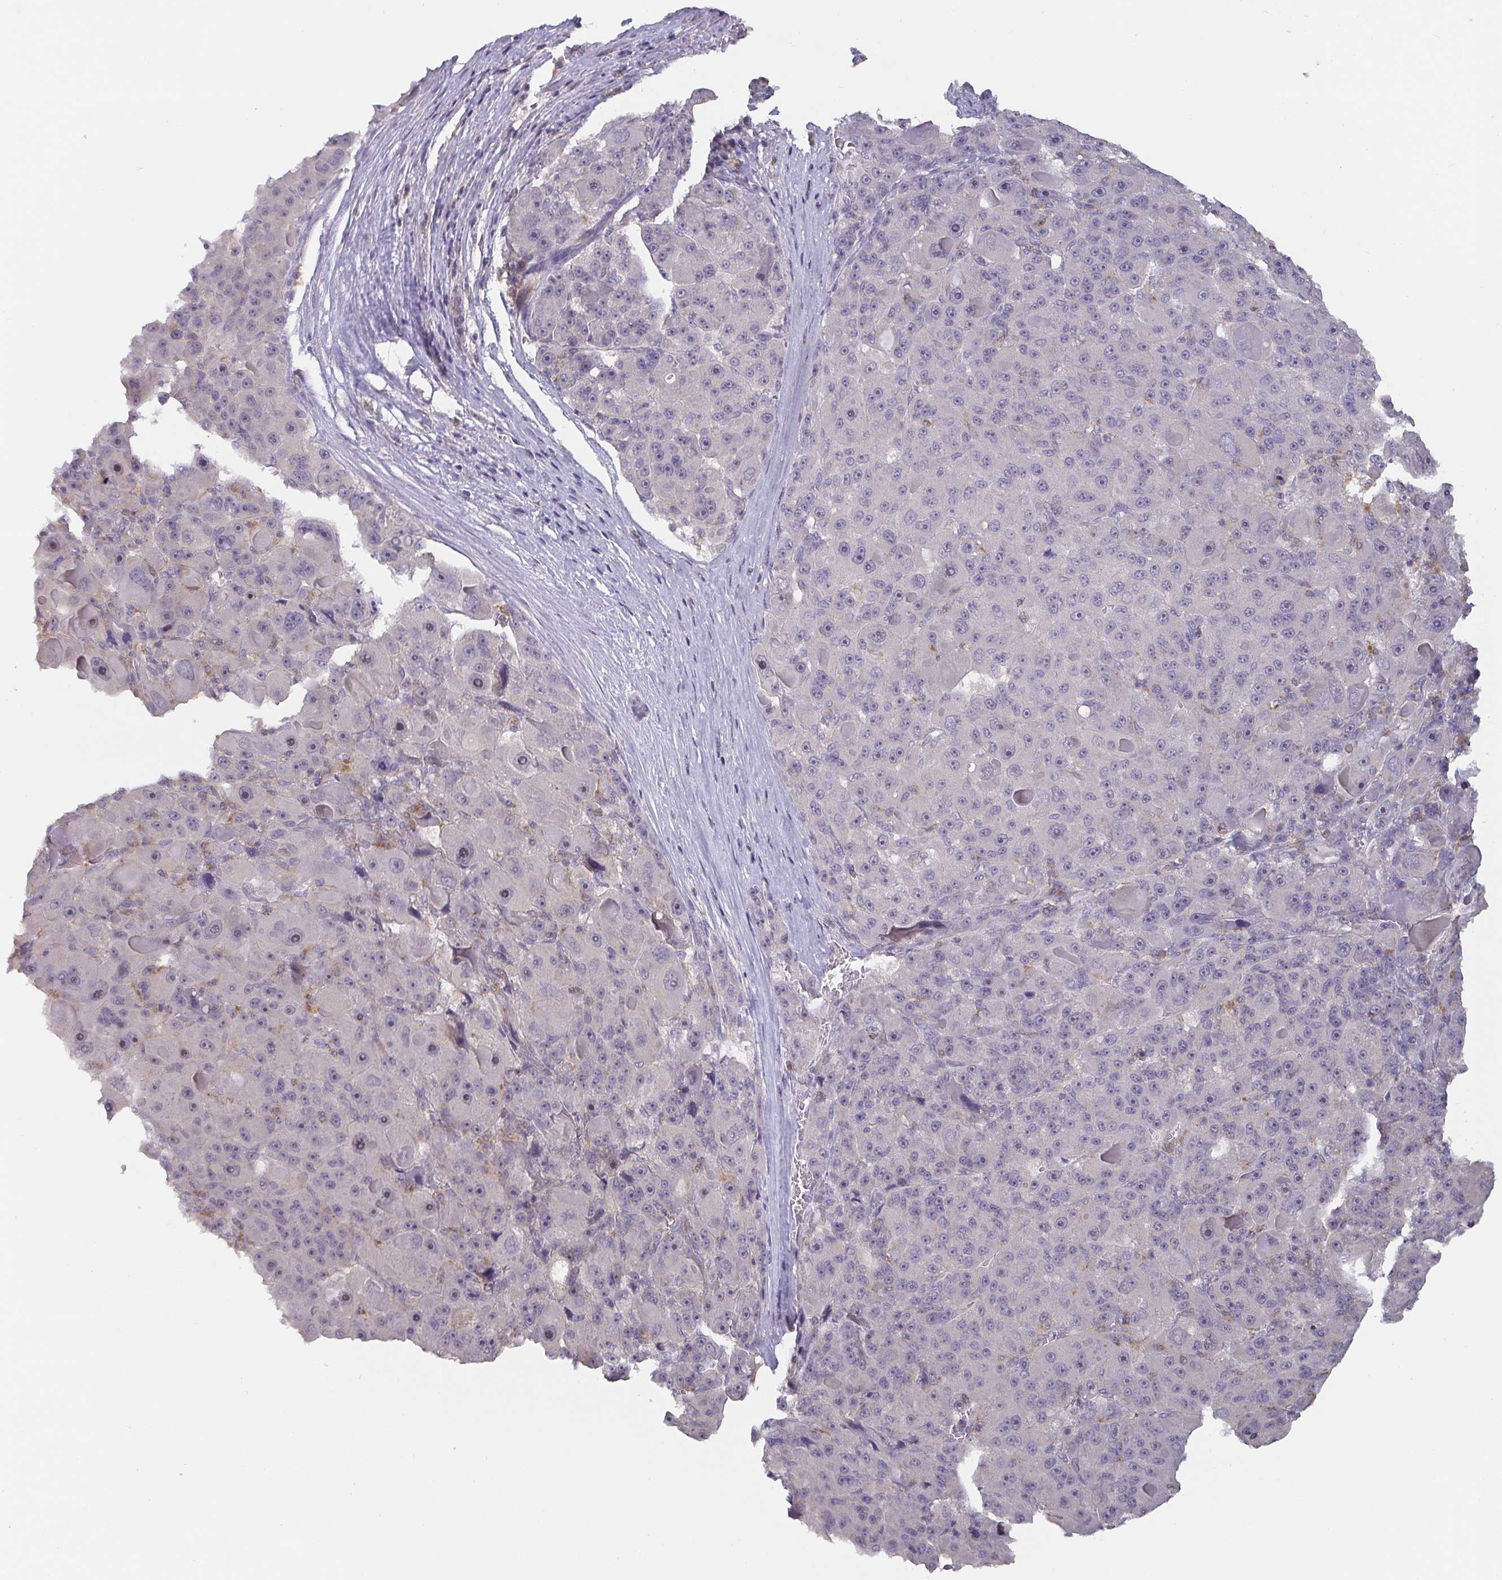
{"staining": {"intensity": "negative", "quantity": "none", "location": "none"}, "tissue": "liver cancer", "cell_type": "Tumor cells", "image_type": "cancer", "snomed": [{"axis": "morphology", "description": "Carcinoma, Hepatocellular, NOS"}, {"axis": "topography", "description": "Liver"}], "caption": "Immunohistochemistry (IHC) of liver cancer (hepatocellular carcinoma) reveals no positivity in tumor cells.", "gene": "CDH18", "patient": {"sex": "male", "age": 76}}